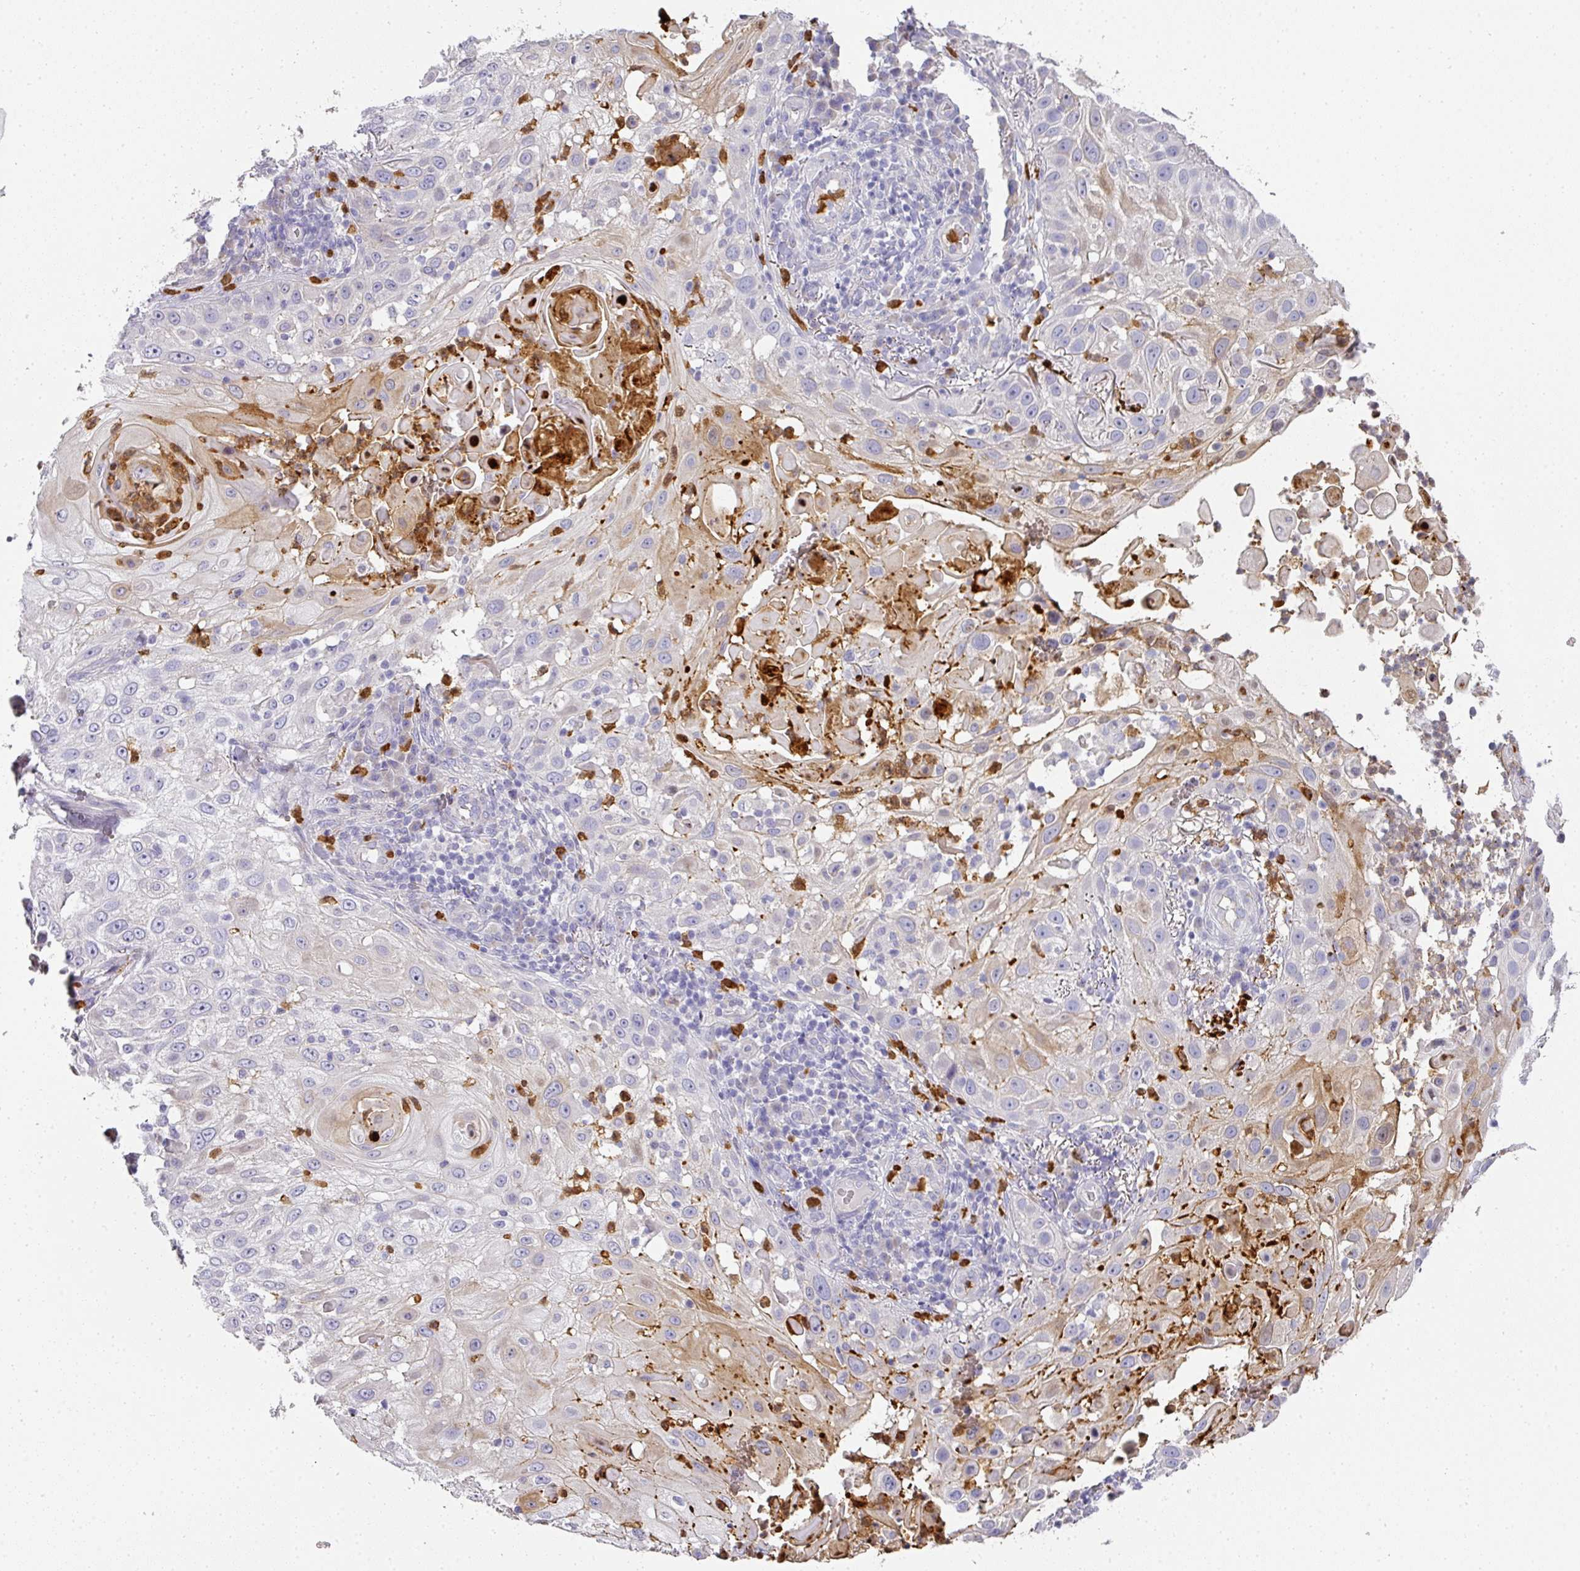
{"staining": {"intensity": "moderate", "quantity": "<25%", "location": "cytoplasmic/membranous"}, "tissue": "skin cancer", "cell_type": "Tumor cells", "image_type": "cancer", "snomed": [{"axis": "morphology", "description": "Squamous cell carcinoma, NOS"}, {"axis": "topography", "description": "Skin"}], "caption": "IHC of human skin cancer (squamous cell carcinoma) displays low levels of moderate cytoplasmic/membranous positivity in approximately <25% of tumor cells.", "gene": "HHEX", "patient": {"sex": "female", "age": 44}}